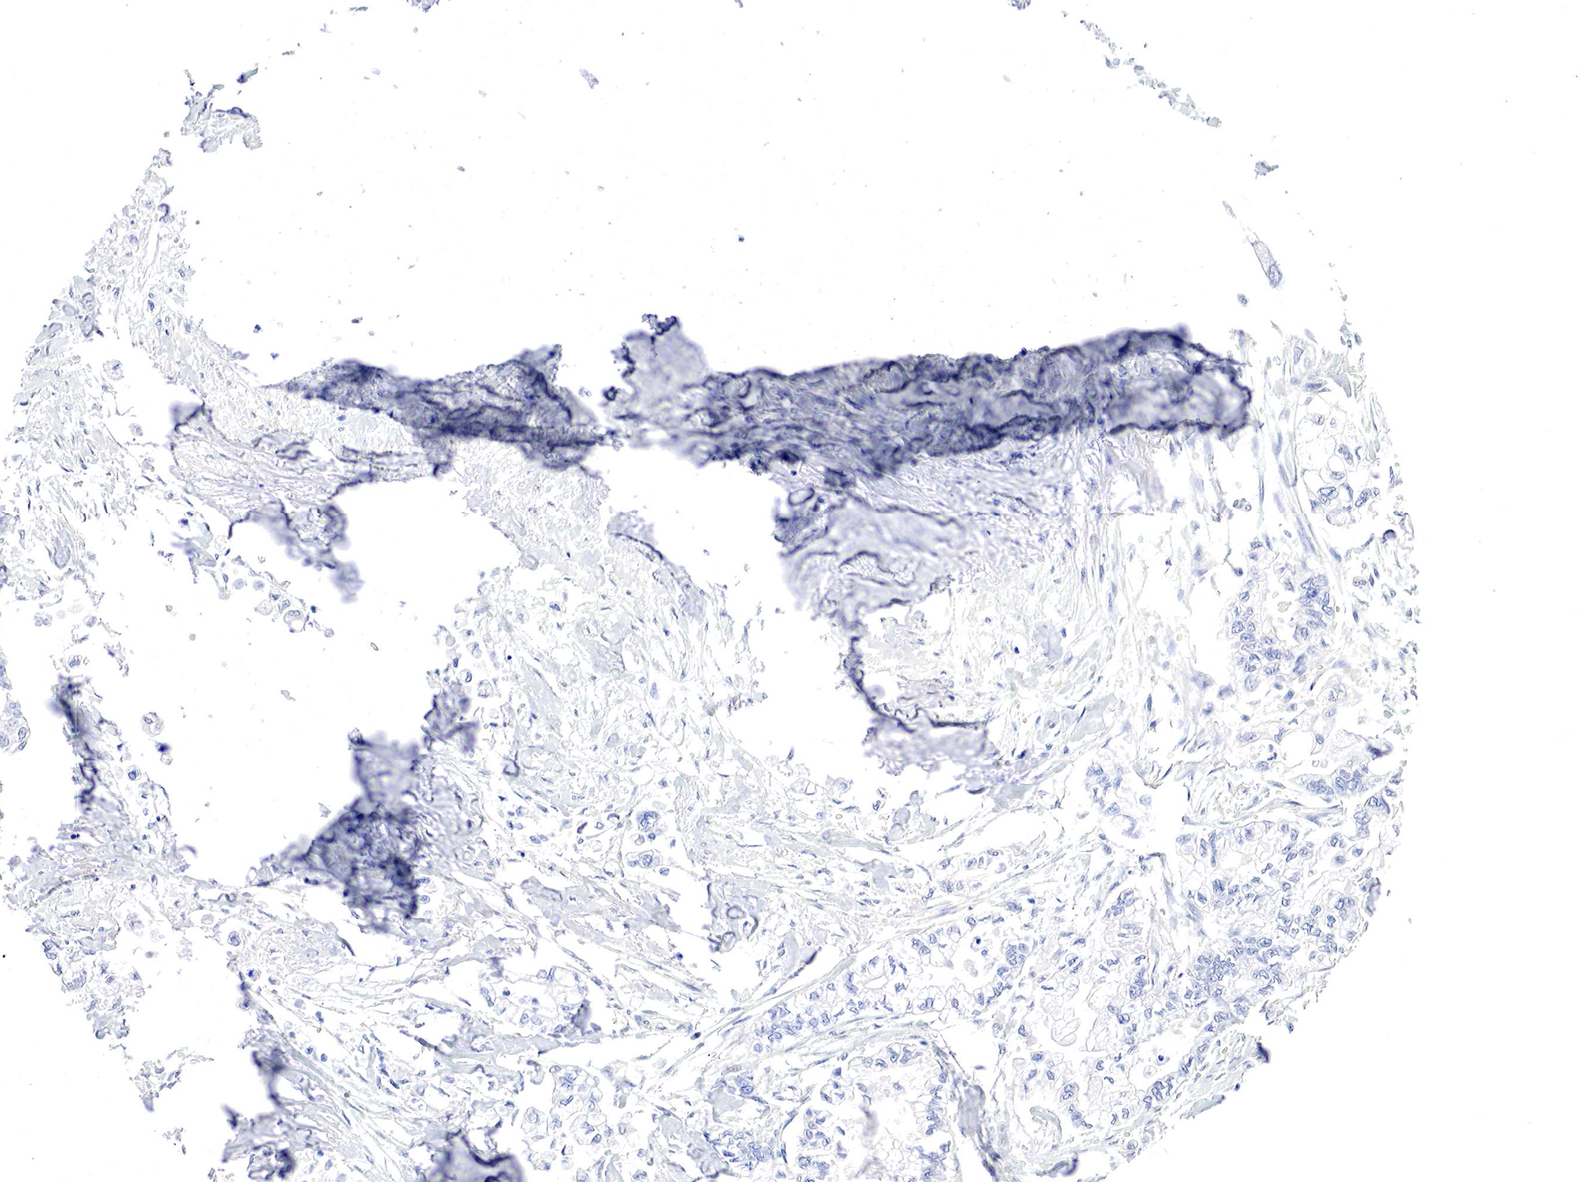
{"staining": {"intensity": "negative", "quantity": "none", "location": "none"}, "tissue": "pancreatic cancer", "cell_type": "Tumor cells", "image_type": "cancer", "snomed": [{"axis": "morphology", "description": "Adenocarcinoma, NOS"}, {"axis": "topography", "description": "Pancreas"}], "caption": "Tumor cells show no significant staining in pancreatic cancer (adenocarcinoma).", "gene": "OTC", "patient": {"sex": "male", "age": 79}}